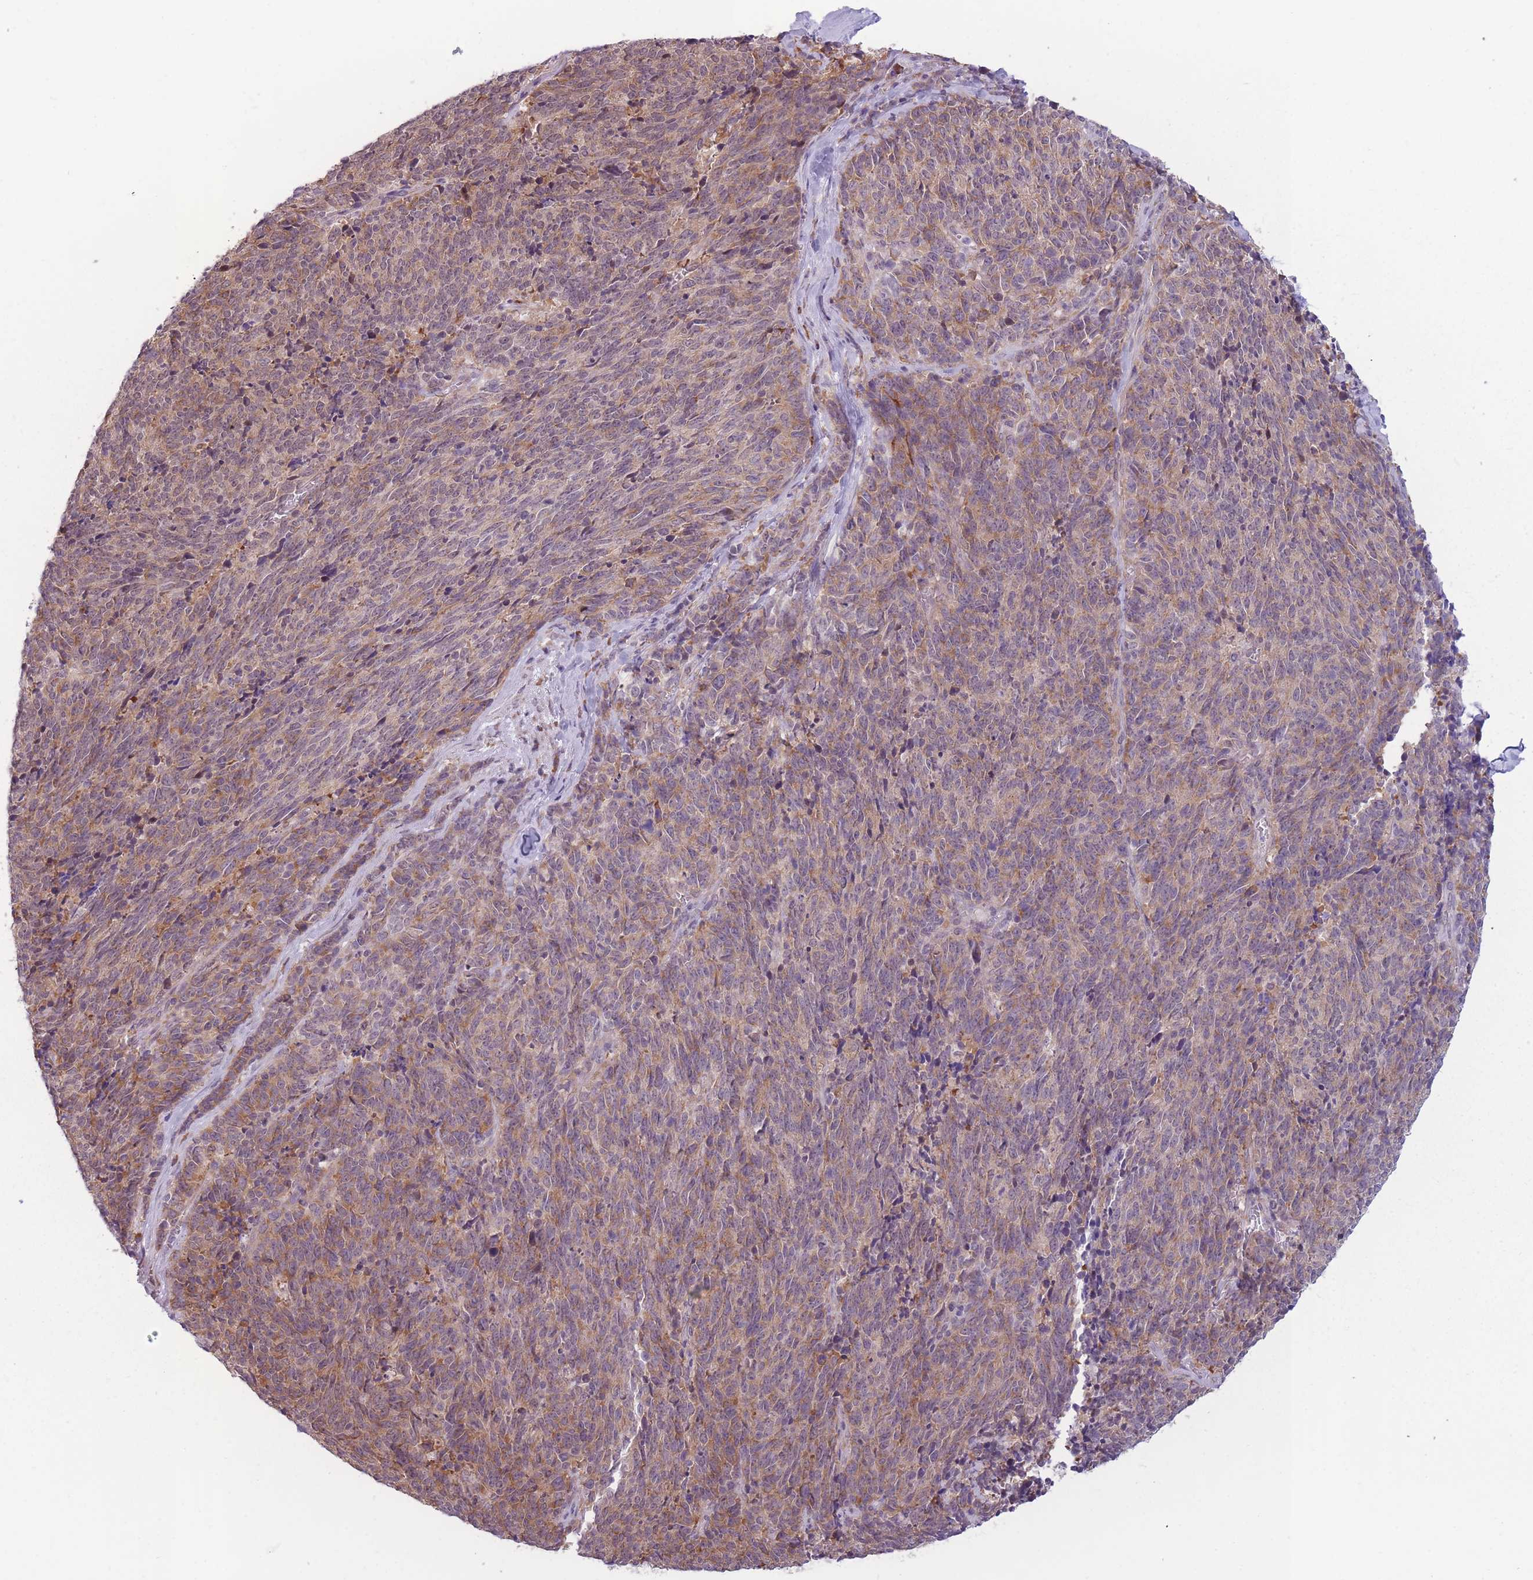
{"staining": {"intensity": "moderate", "quantity": ">75%", "location": "cytoplasmic/membranous"}, "tissue": "cervical cancer", "cell_type": "Tumor cells", "image_type": "cancer", "snomed": [{"axis": "morphology", "description": "Squamous cell carcinoma, NOS"}, {"axis": "topography", "description": "Cervix"}], "caption": "Tumor cells demonstrate medium levels of moderate cytoplasmic/membranous expression in approximately >75% of cells in cervical cancer (squamous cell carcinoma).", "gene": "TMEM121", "patient": {"sex": "female", "age": 29}}